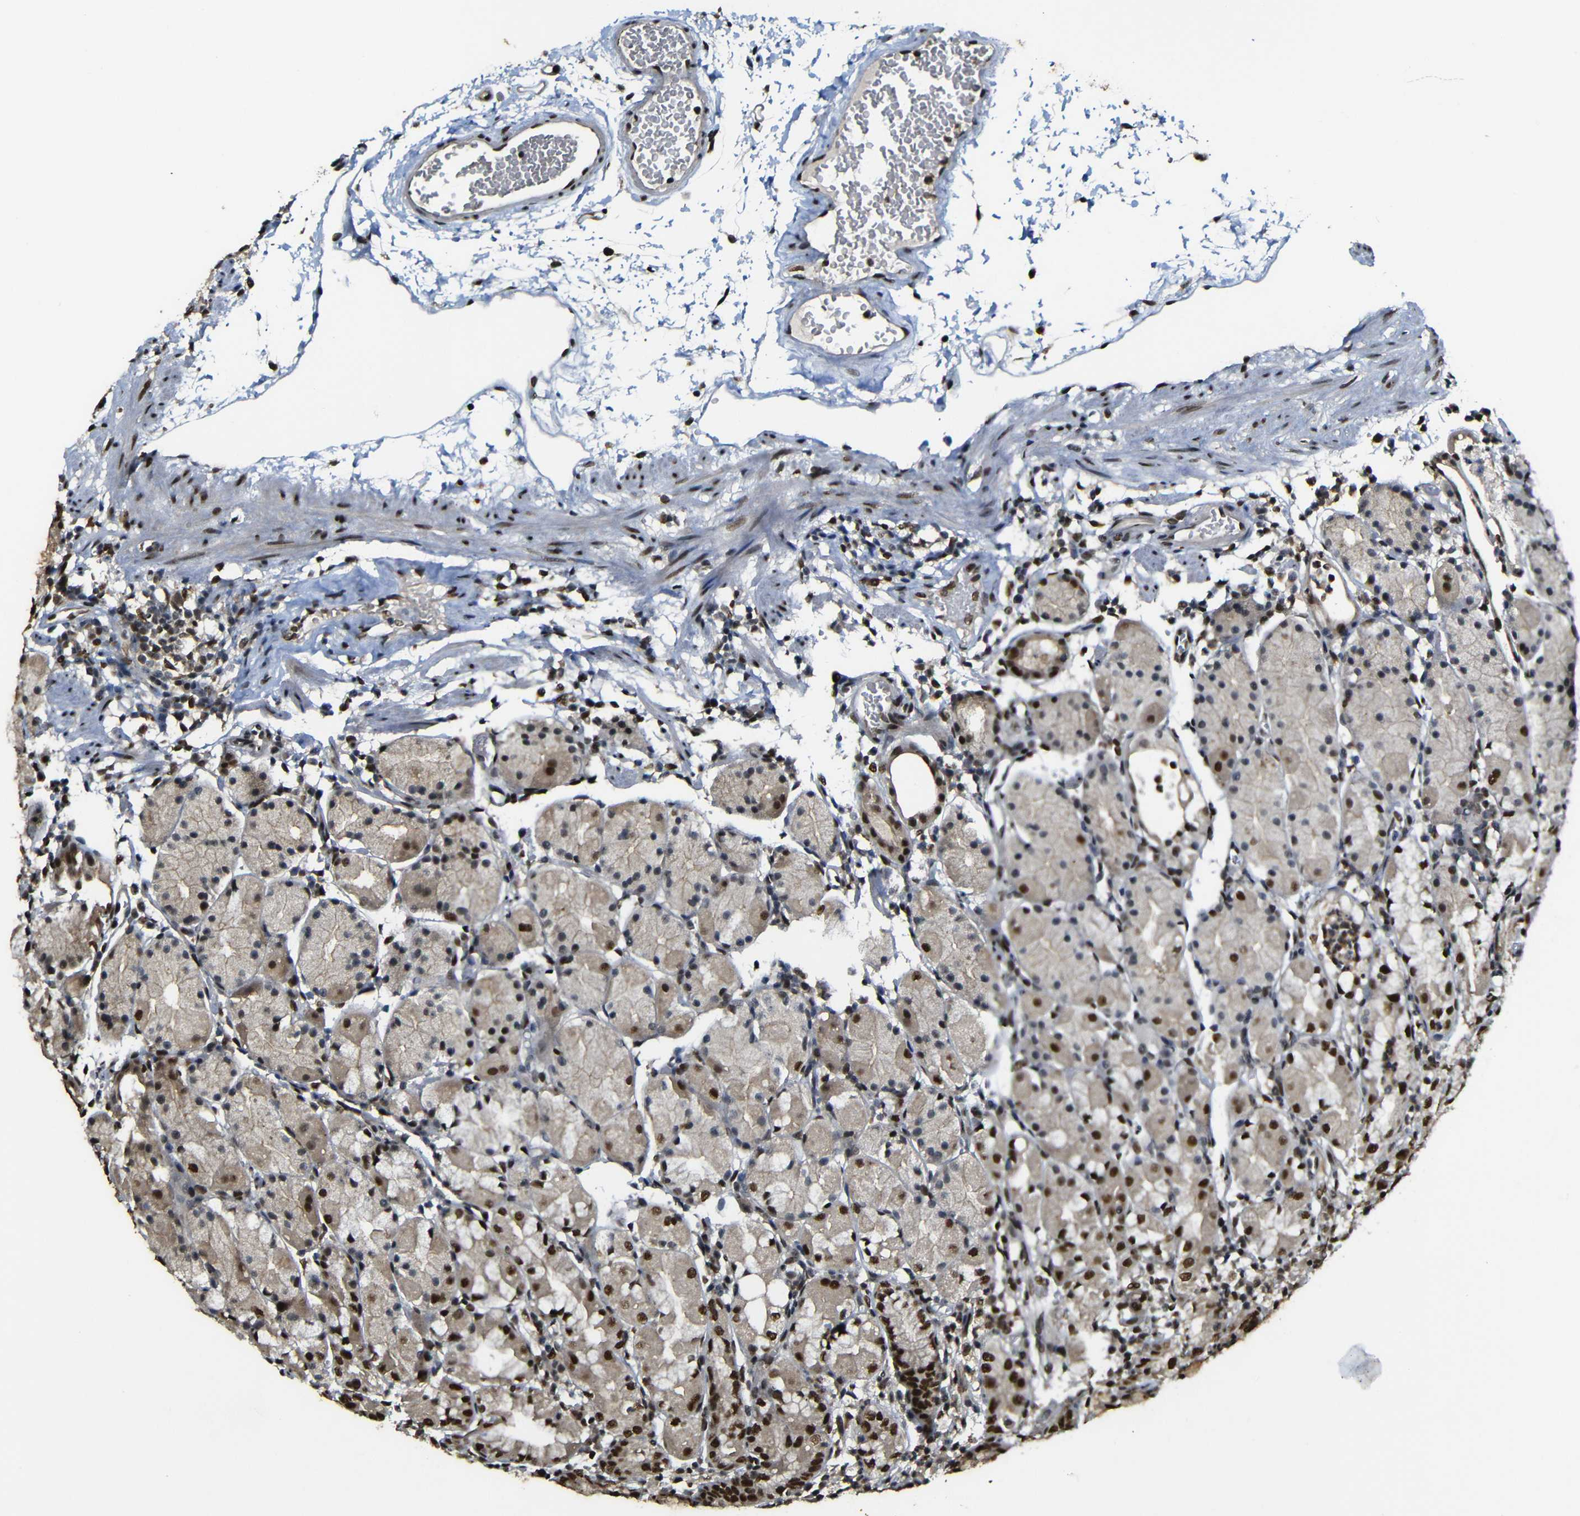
{"staining": {"intensity": "strong", "quantity": ">75%", "location": "nuclear"}, "tissue": "stomach", "cell_type": "Glandular cells", "image_type": "normal", "snomed": [{"axis": "morphology", "description": "Normal tissue, NOS"}, {"axis": "topography", "description": "Stomach"}, {"axis": "topography", "description": "Stomach, lower"}], "caption": "A photomicrograph of stomach stained for a protein displays strong nuclear brown staining in glandular cells. The staining was performed using DAB, with brown indicating positive protein expression. Nuclei are stained blue with hematoxylin.", "gene": "TCF7L2", "patient": {"sex": "female", "age": 75}}